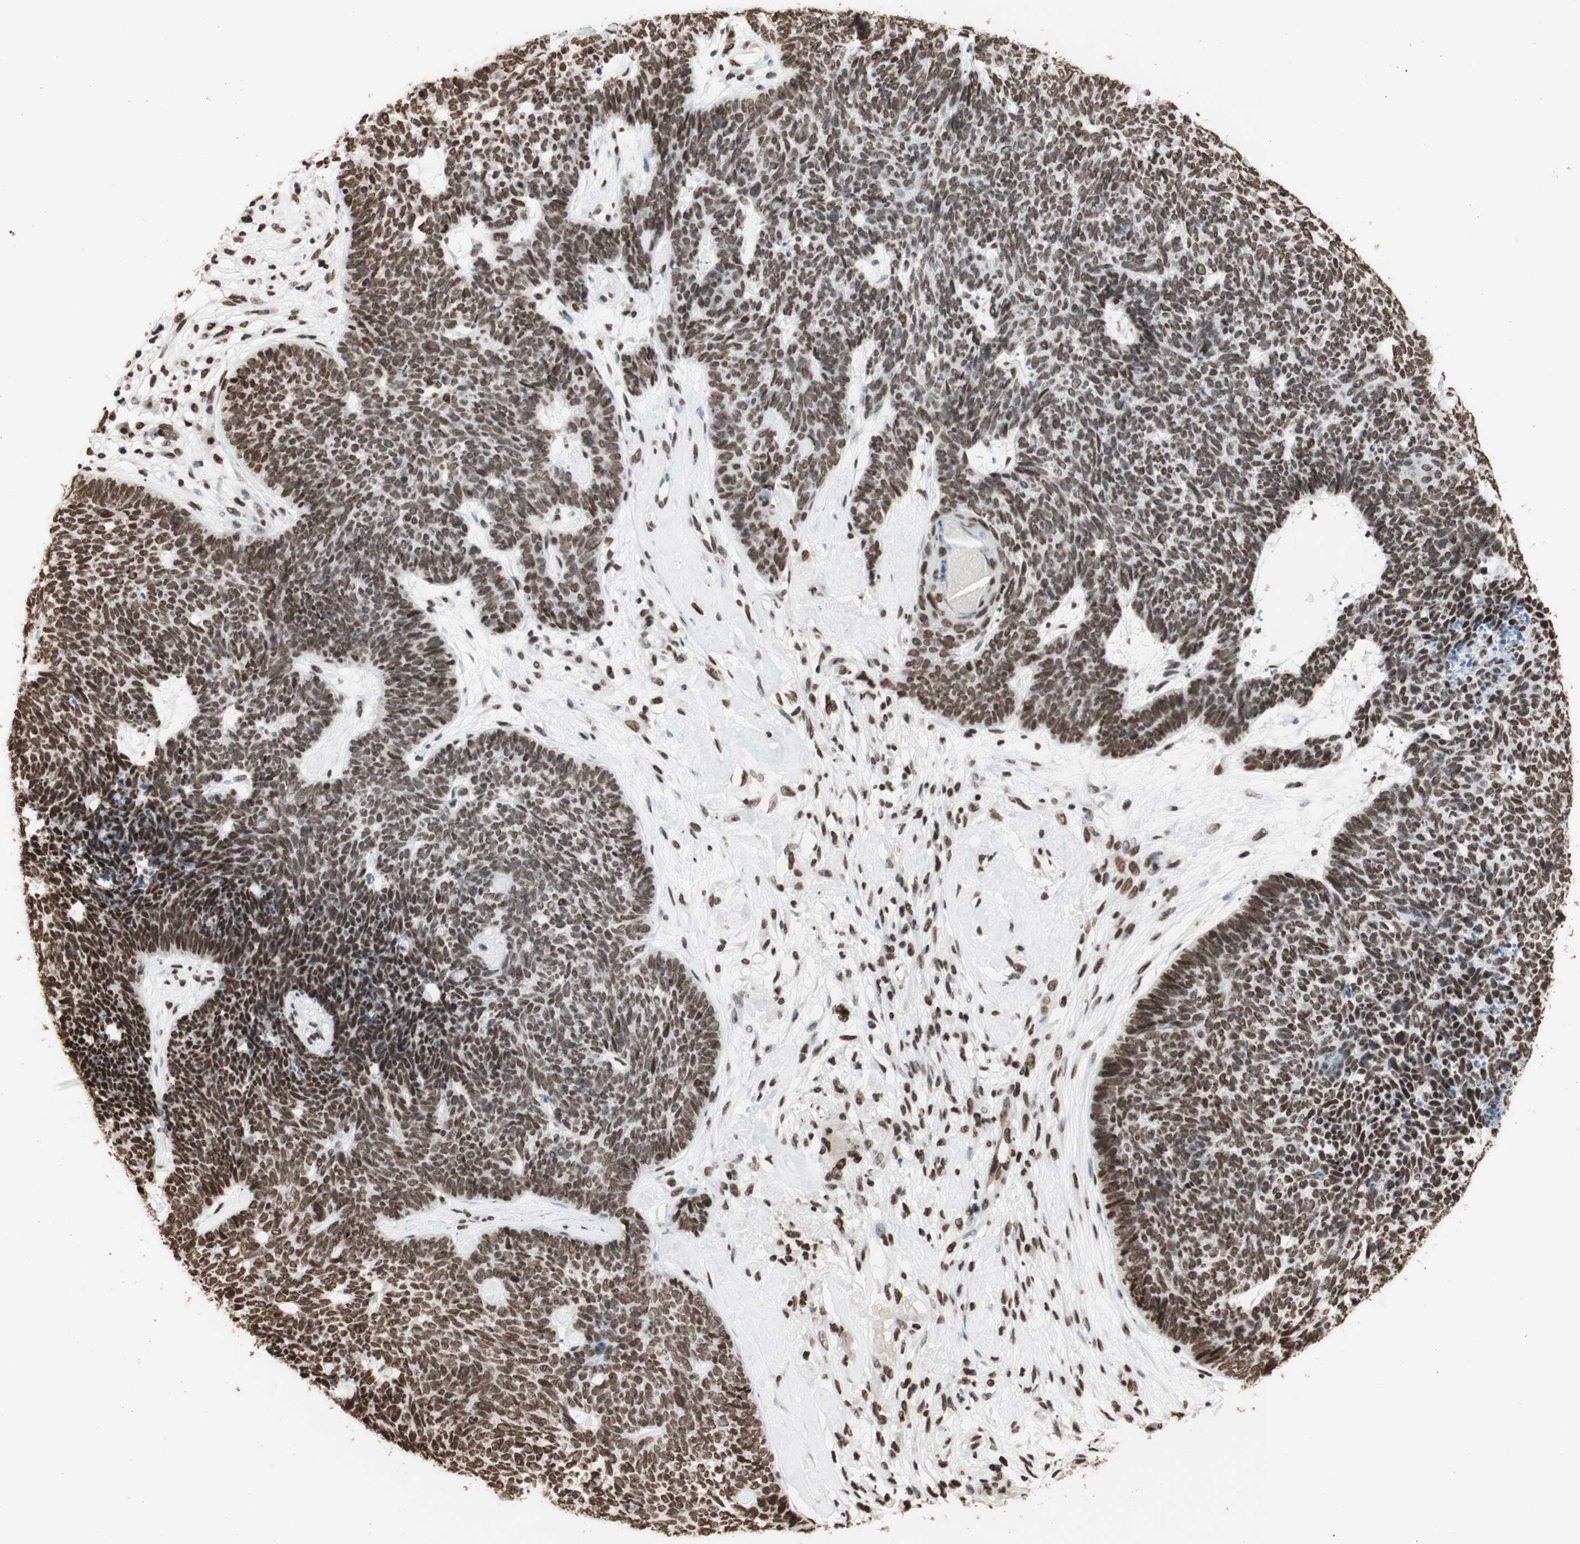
{"staining": {"intensity": "moderate", "quantity": ">75%", "location": "nuclear"}, "tissue": "skin cancer", "cell_type": "Tumor cells", "image_type": "cancer", "snomed": [{"axis": "morphology", "description": "Basal cell carcinoma"}, {"axis": "topography", "description": "Skin"}], "caption": "Immunohistochemical staining of human skin cancer (basal cell carcinoma) displays medium levels of moderate nuclear expression in approximately >75% of tumor cells.", "gene": "HNRNPA2B1", "patient": {"sex": "female", "age": 84}}